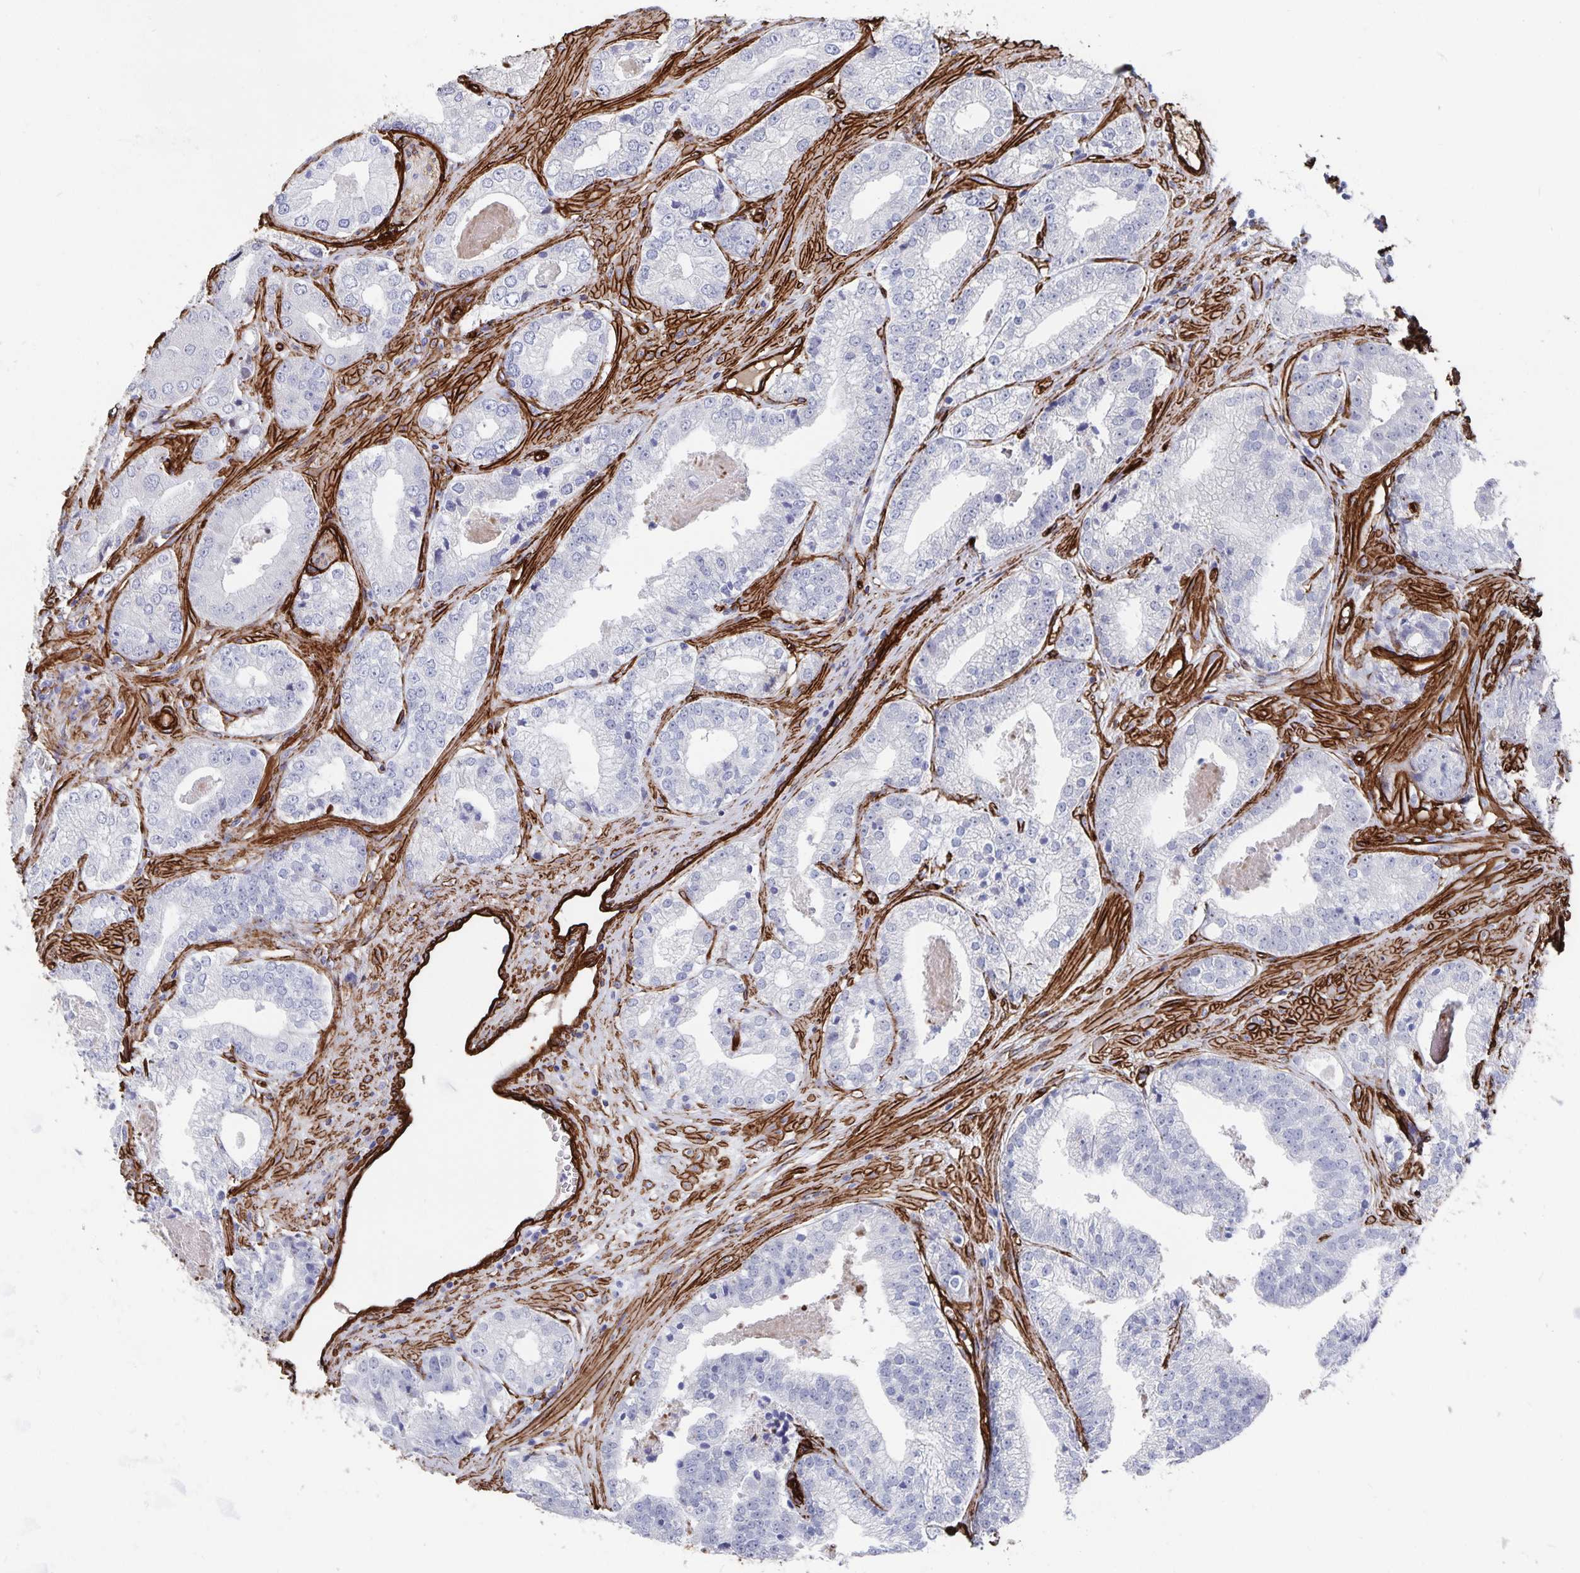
{"staining": {"intensity": "negative", "quantity": "none", "location": "none"}, "tissue": "prostate cancer", "cell_type": "Tumor cells", "image_type": "cancer", "snomed": [{"axis": "morphology", "description": "Adenocarcinoma, Low grade"}, {"axis": "topography", "description": "Prostate"}], "caption": "The immunohistochemistry histopathology image has no significant staining in tumor cells of prostate low-grade adenocarcinoma tissue.", "gene": "DCHS2", "patient": {"sex": "male", "age": 60}}